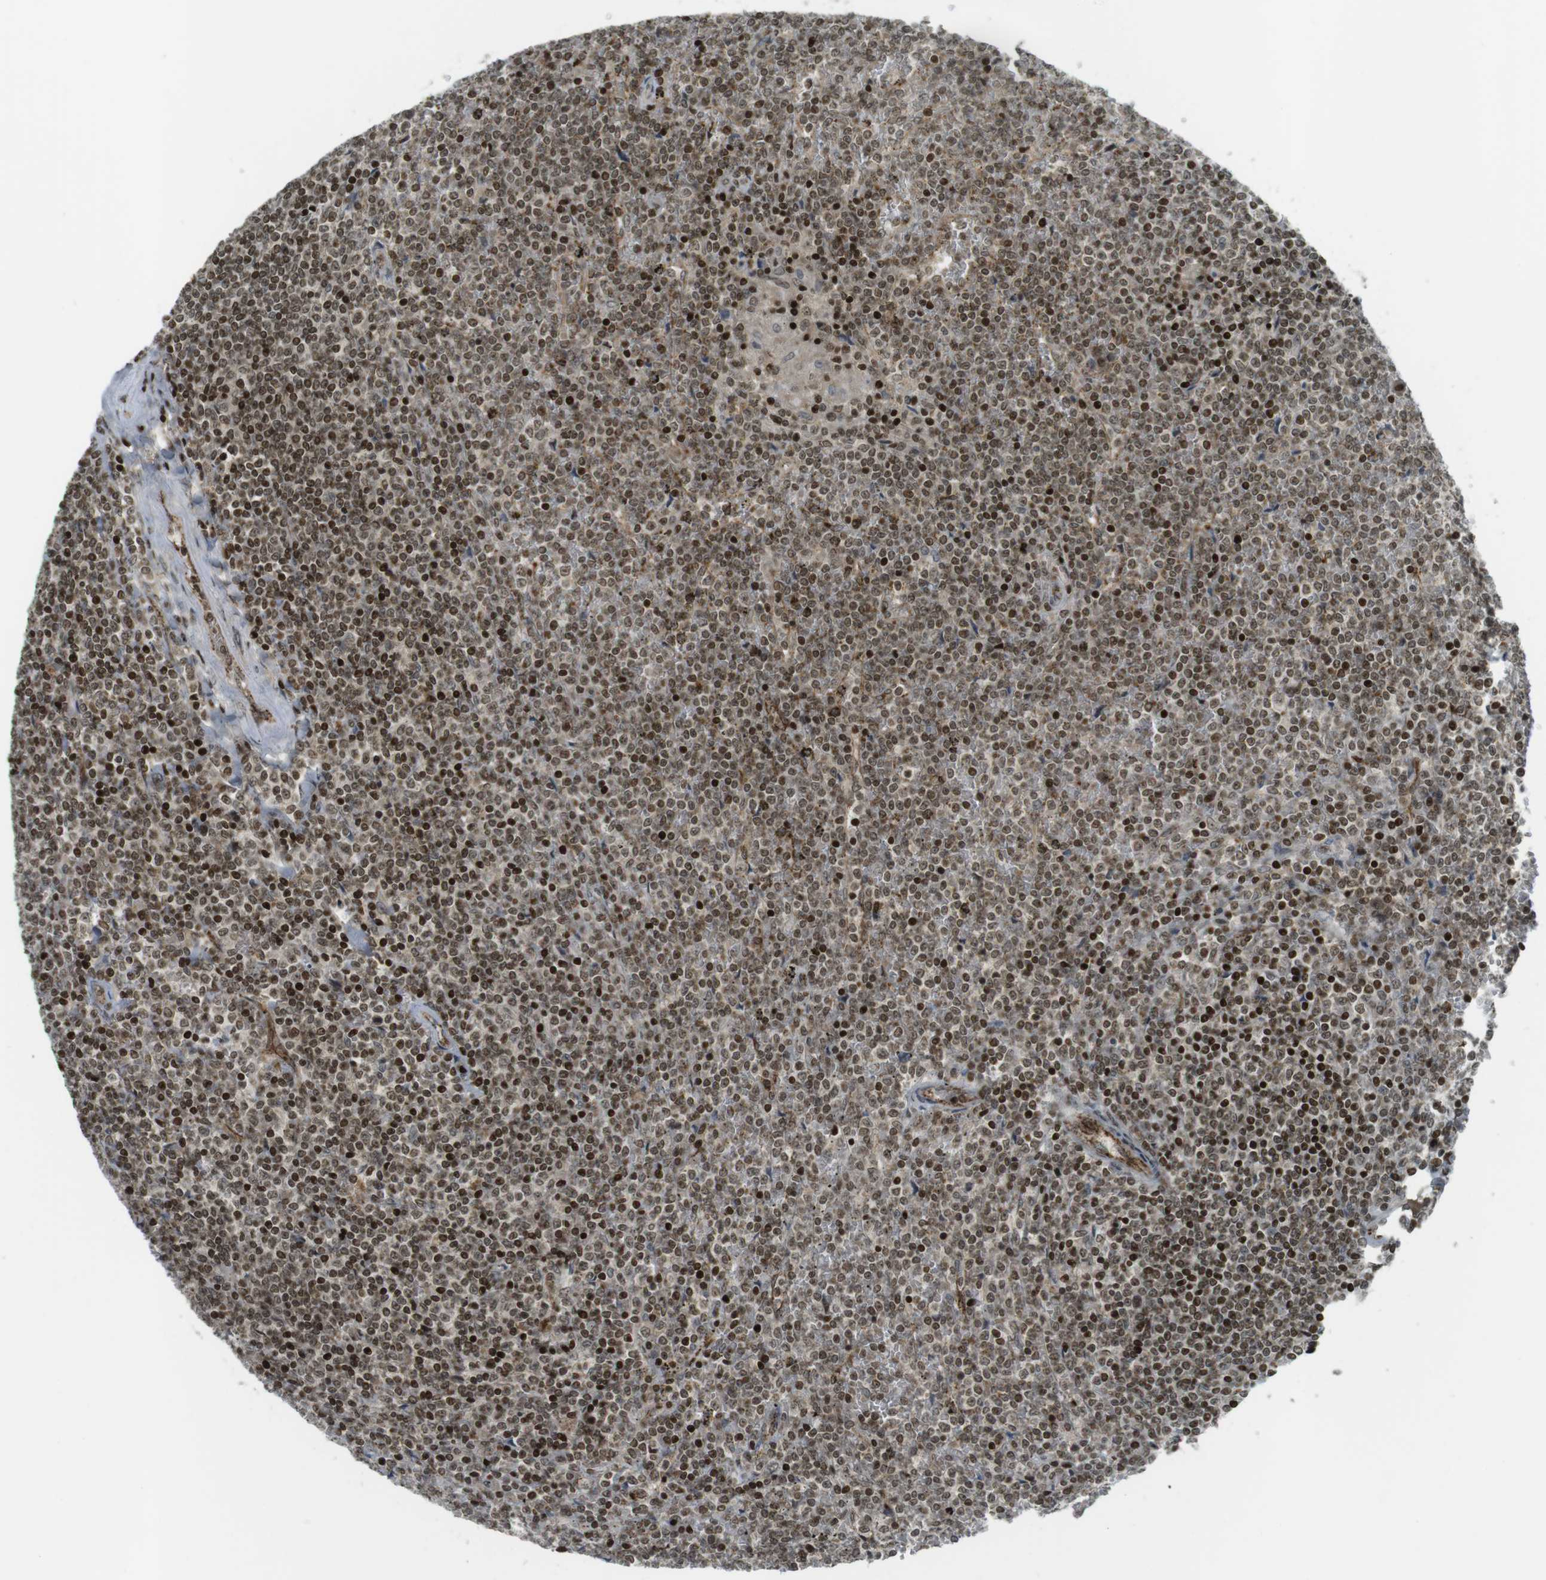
{"staining": {"intensity": "moderate", "quantity": ">75%", "location": "nuclear"}, "tissue": "lymphoma", "cell_type": "Tumor cells", "image_type": "cancer", "snomed": [{"axis": "morphology", "description": "Malignant lymphoma, non-Hodgkin's type, Low grade"}, {"axis": "topography", "description": "Spleen"}], "caption": "Protein staining reveals moderate nuclear expression in about >75% of tumor cells in low-grade malignant lymphoma, non-Hodgkin's type.", "gene": "PPP1R13B", "patient": {"sex": "female", "age": 19}}